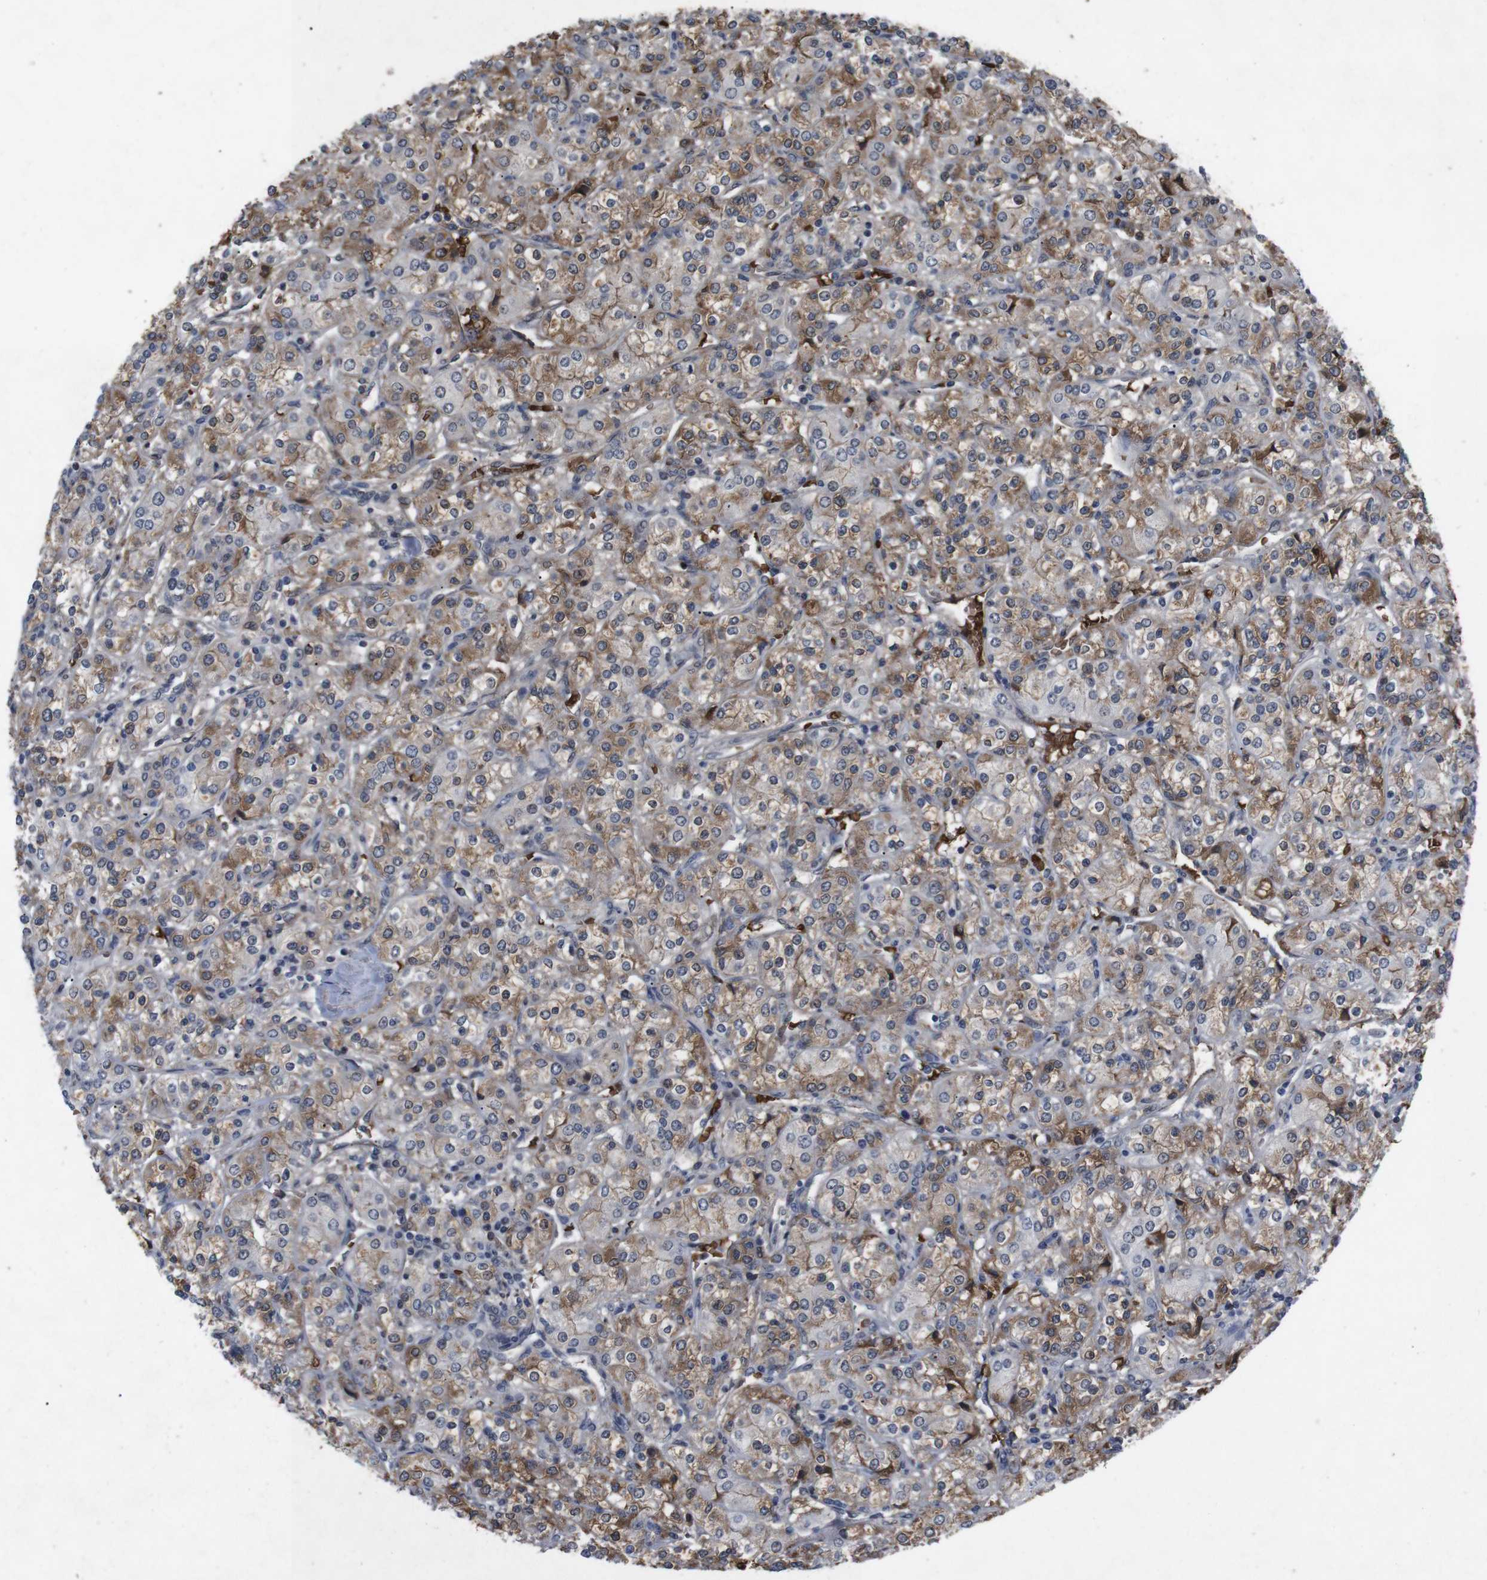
{"staining": {"intensity": "moderate", "quantity": ">75%", "location": "cytoplasmic/membranous"}, "tissue": "renal cancer", "cell_type": "Tumor cells", "image_type": "cancer", "snomed": [{"axis": "morphology", "description": "Adenocarcinoma, NOS"}, {"axis": "topography", "description": "Kidney"}], "caption": "Immunohistochemistry staining of renal cancer, which demonstrates medium levels of moderate cytoplasmic/membranous staining in about >75% of tumor cells indicating moderate cytoplasmic/membranous protein positivity. The staining was performed using DAB (3,3'-diaminobenzidine) (brown) for protein detection and nuclei were counterstained in hematoxylin (blue).", "gene": "SPTB", "patient": {"sex": "male", "age": 77}}